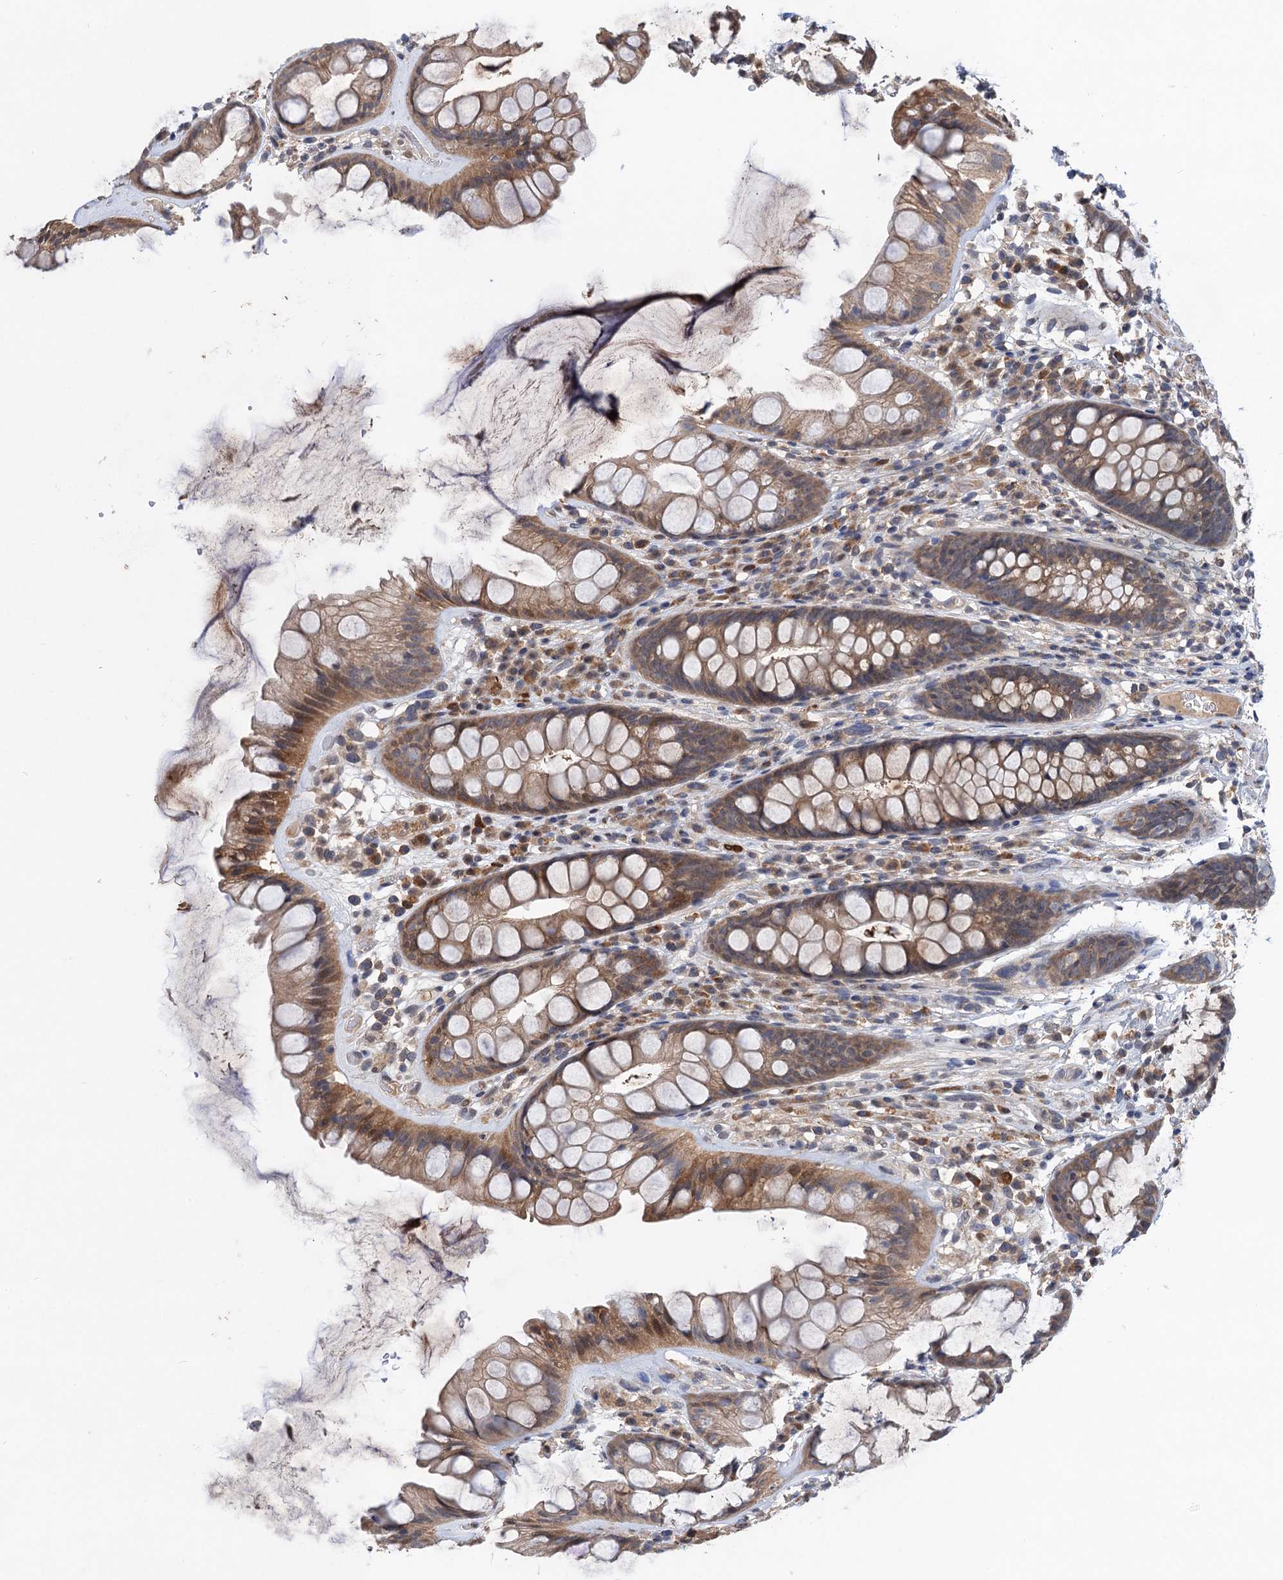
{"staining": {"intensity": "moderate", "quantity": ">75%", "location": "cytoplasmic/membranous"}, "tissue": "rectum", "cell_type": "Glandular cells", "image_type": "normal", "snomed": [{"axis": "morphology", "description": "Normal tissue, NOS"}, {"axis": "topography", "description": "Rectum"}], "caption": "Rectum stained with a brown dye reveals moderate cytoplasmic/membranous positive positivity in about >75% of glandular cells.", "gene": "TMEM39B", "patient": {"sex": "male", "age": 74}}